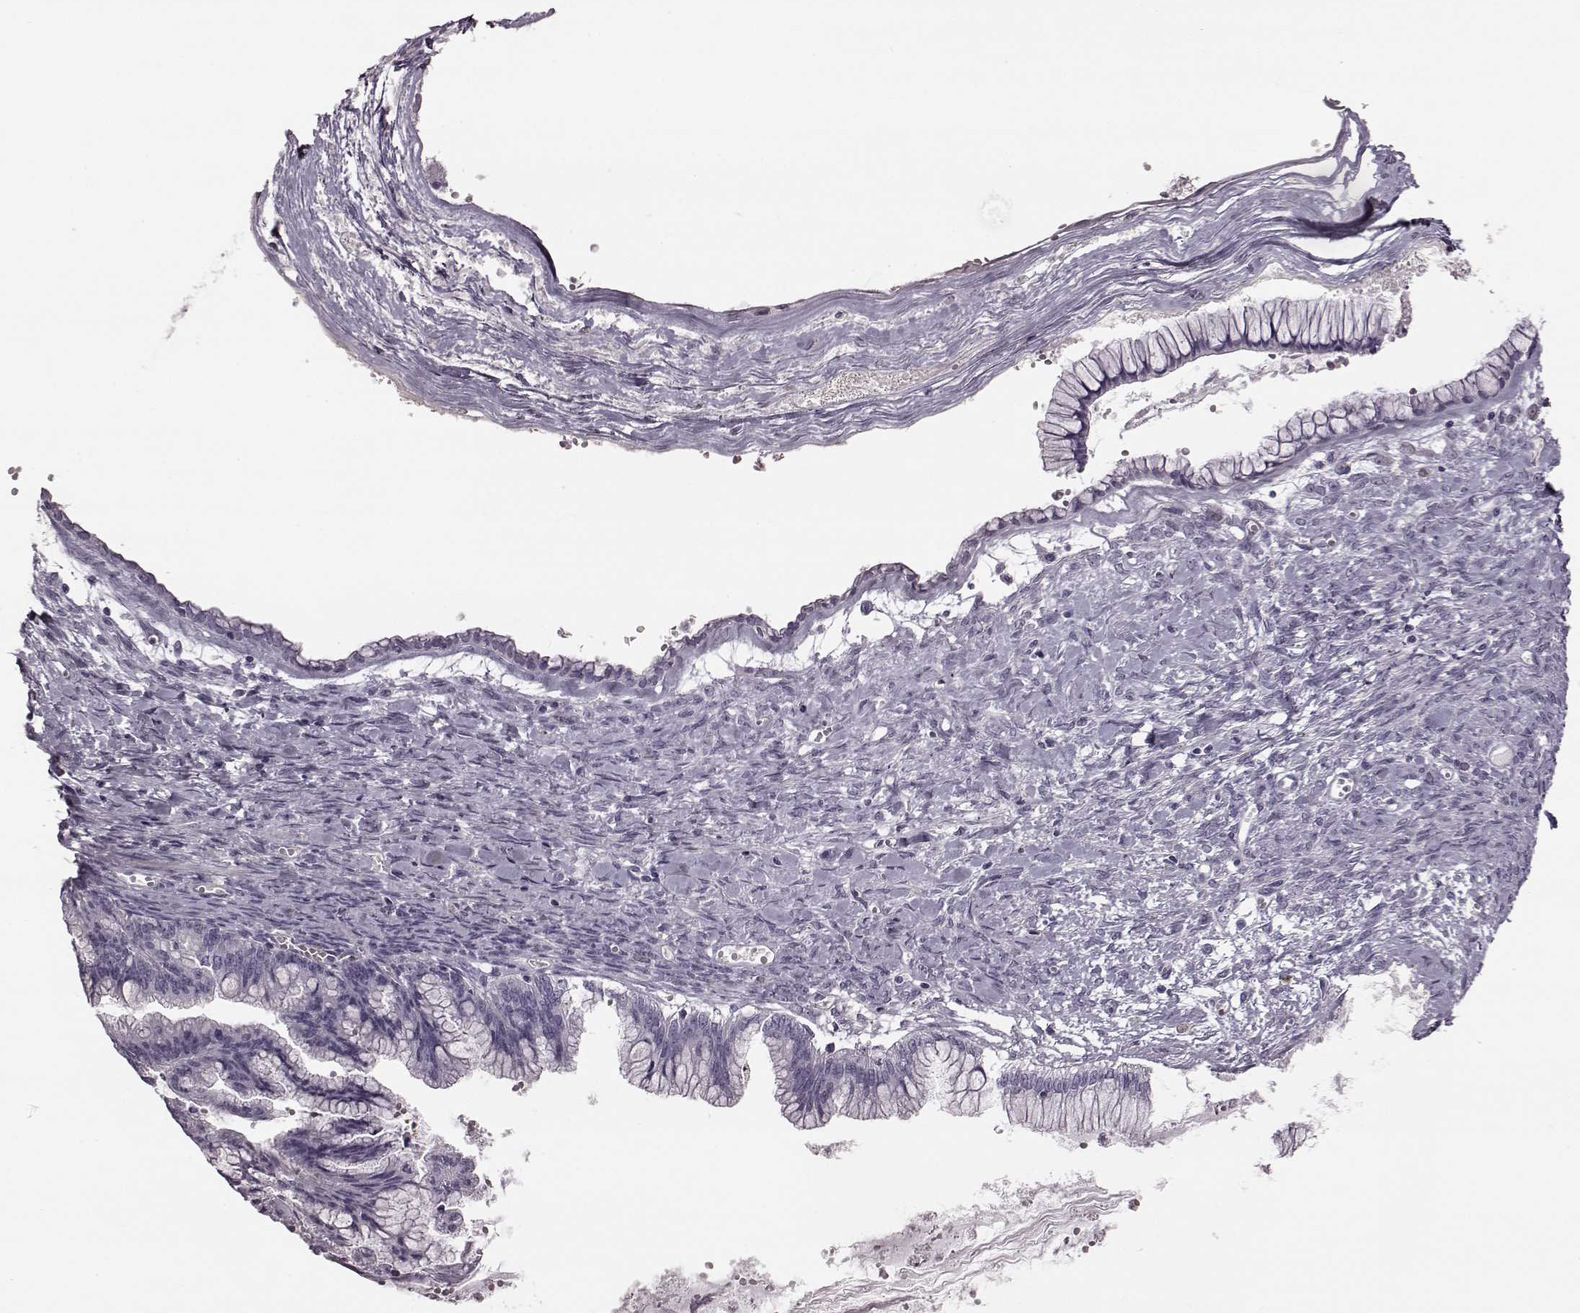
{"staining": {"intensity": "negative", "quantity": "none", "location": "none"}, "tissue": "ovarian cancer", "cell_type": "Tumor cells", "image_type": "cancer", "snomed": [{"axis": "morphology", "description": "Cystadenocarcinoma, mucinous, NOS"}, {"axis": "topography", "description": "Ovary"}], "caption": "Image shows no protein expression in tumor cells of ovarian cancer tissue. (DAB immunohistochemistry visualized using brightfield microscopy, high magnification).", "gene": "ZNF433", "patient": {"sex": "female", "age": 67}}